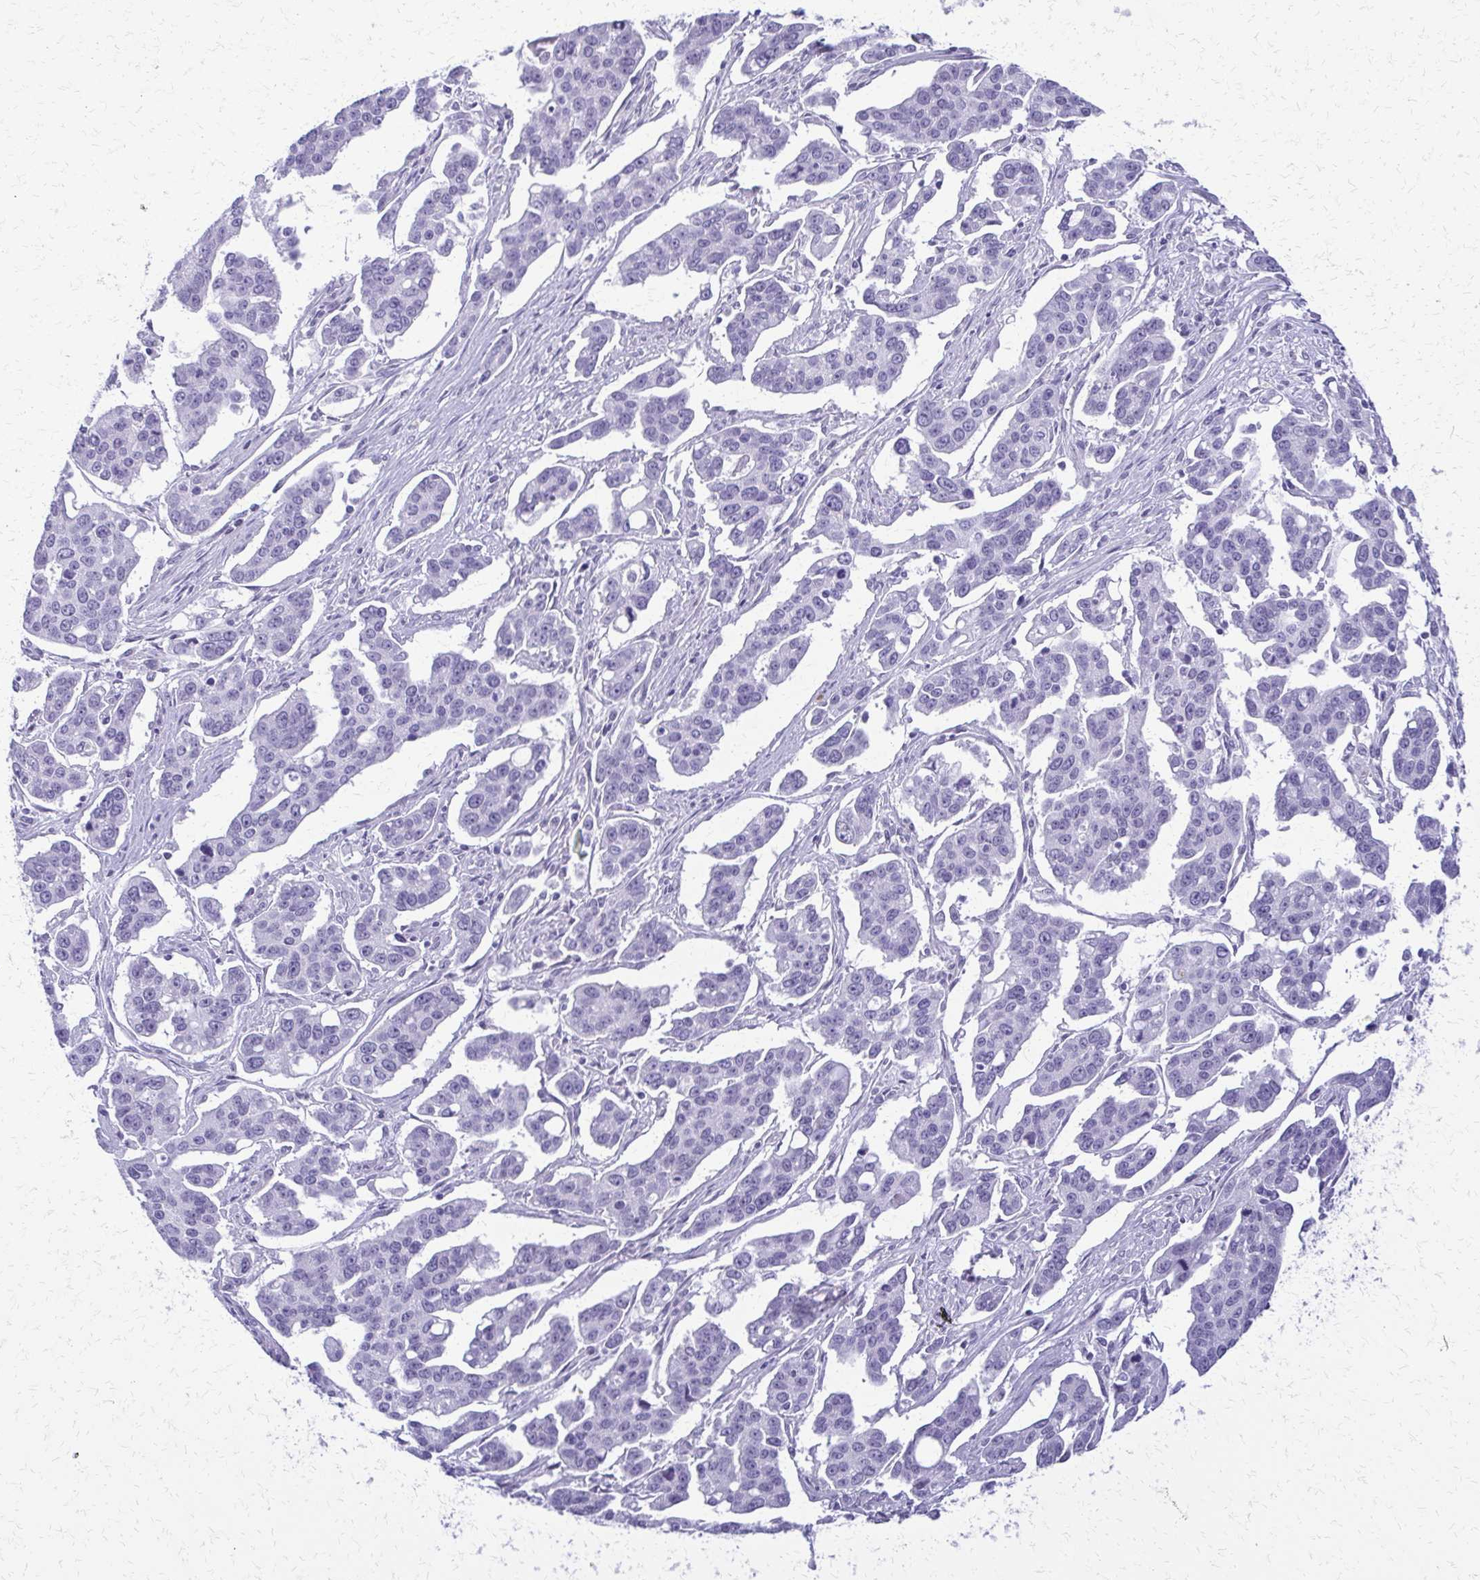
{"staining": {"intensity": "negative", "quantity": "none", "location": "none"}, "tissue": "ovarian cancer", "cell_type": "Tumor cells", "image_type": "cancer", "snomed": [{"axis": "morphology", "description": "Carcinoma, endometroid"}, {"axis": "topography", "description": "Ovary"}], "caption": "Tumor cells show no significant protein expression in ovarian cancer (endometroid carcinoma). (Stains: DAB immunohistochemistry (IHC) with hematoxylin counter stain, Microscopy: brightfield microscopy at high magnification).", "gene": "FAM162B", "patient": {"sex": "female", "age": 78}}